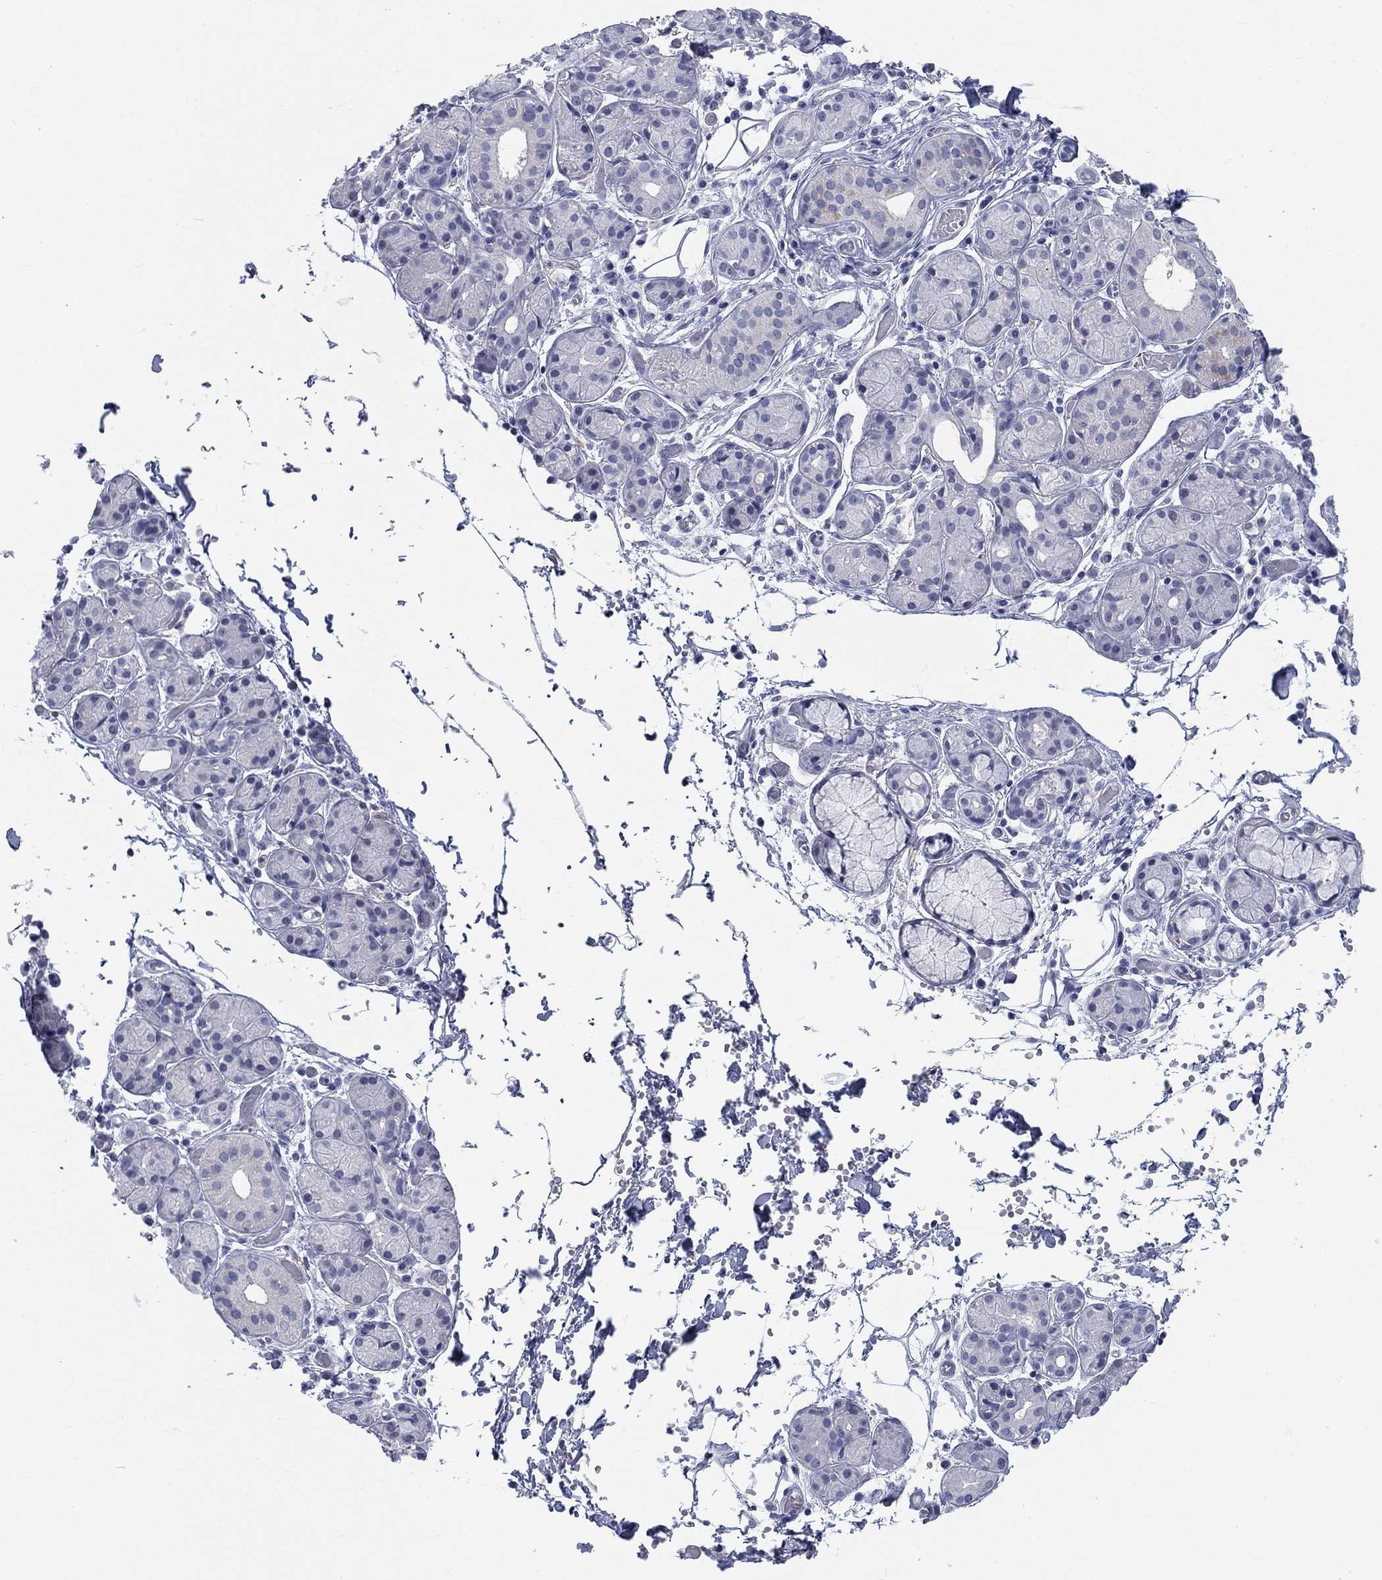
{"staining": {"intensity": "negative", "quantity": "none", "location": "none"}, "tissue": "salivary gland", "cell_type": "Glandular cells", "image_type": "normal", "snomed": [{"axis": "morphology", "description": "Normal tissue, NOS"}, {"axis": "topography", "description": "Salivary gland"}, {"axis": "topography", "description": "Peripheral nerve tissue"}], "caption": "Protein analysis of benign salivary gland demonstrates no significant expression in glandular cells.", "gene": "ATP6V1G2", "patient": {"sex": "male", "age": 71}}